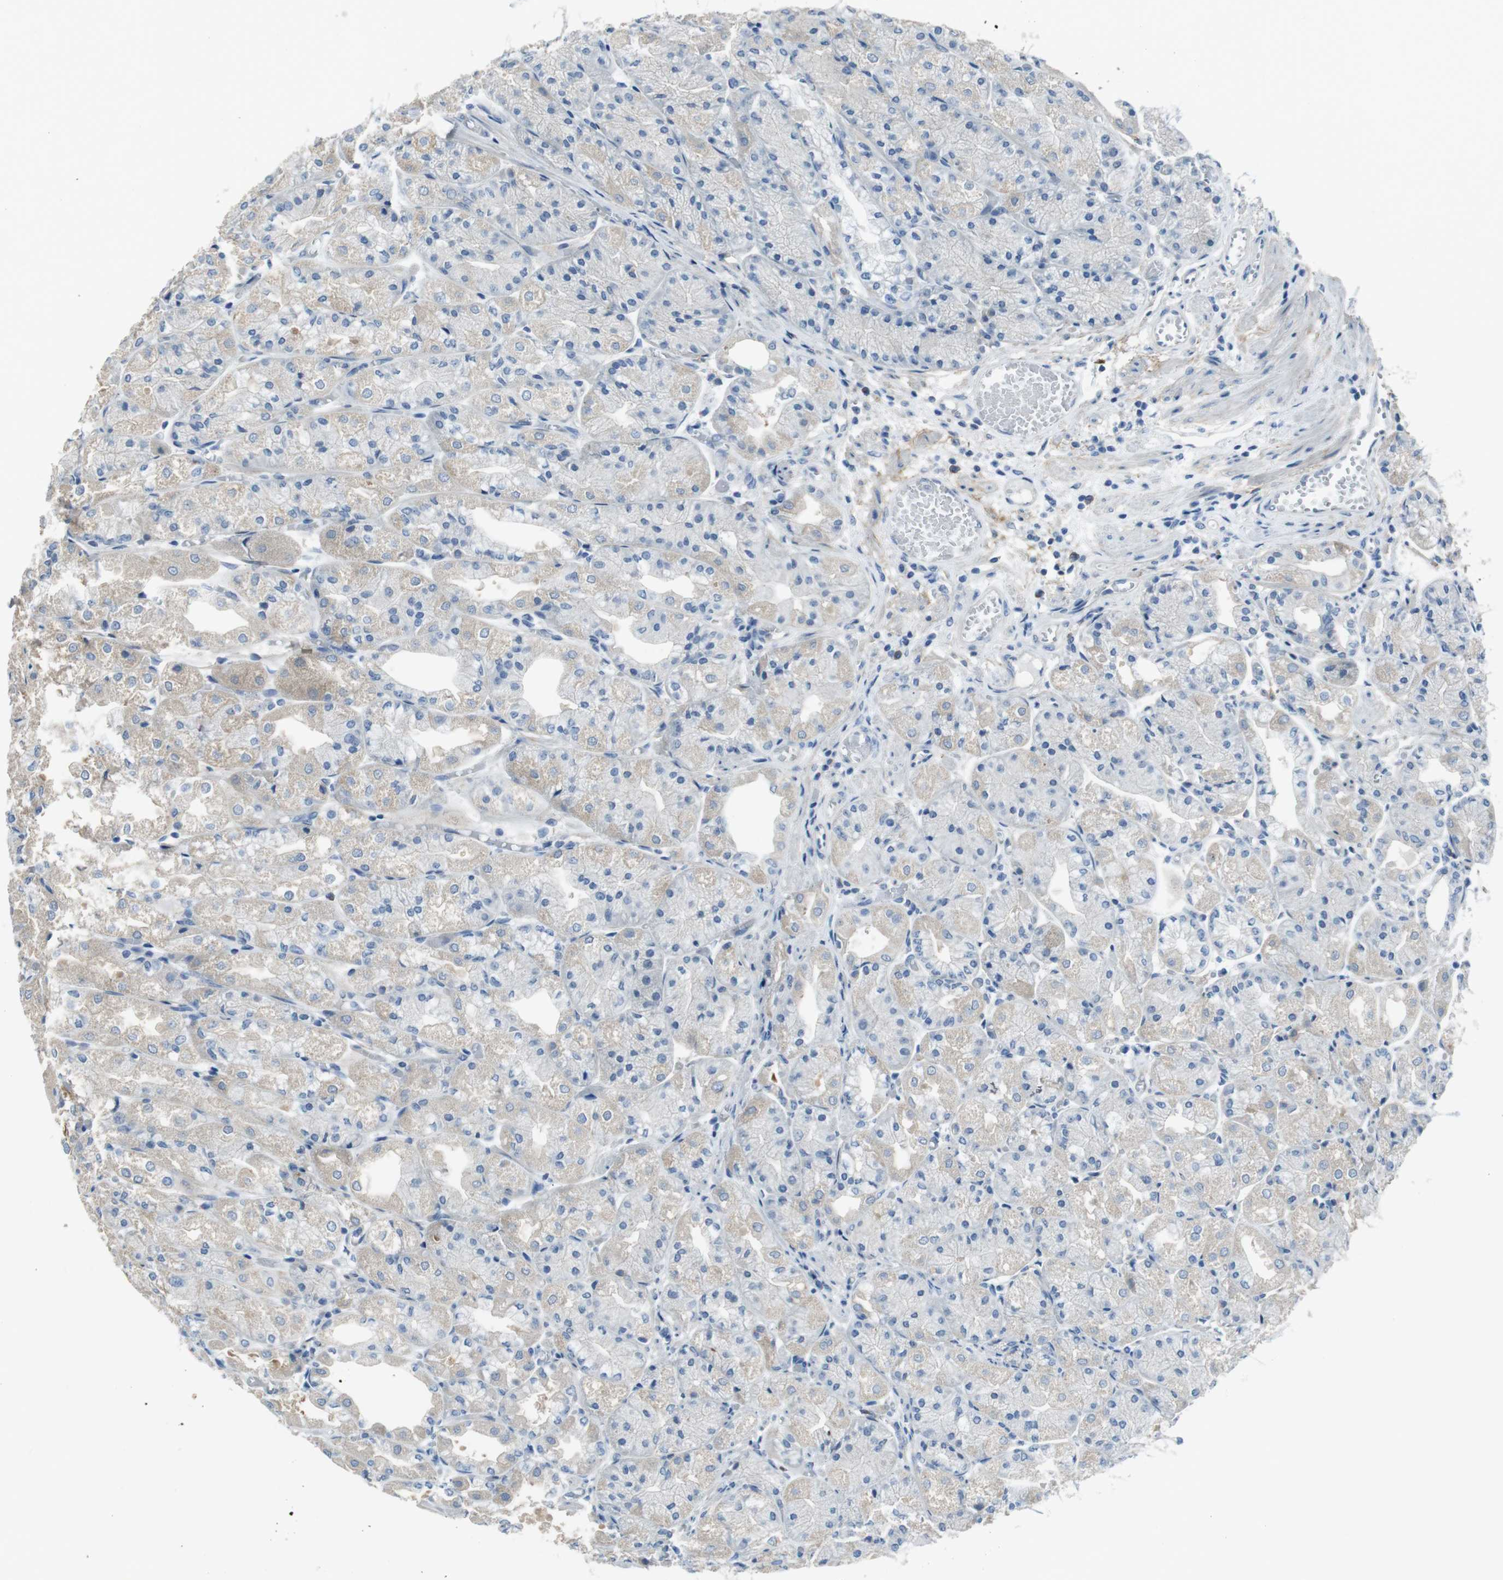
{"staining": {"intensity": "weak", "quantity": "25%-75%", "location": "cytoplasmic/membranous"}, "tissue": "stomach", "cell_type": "Glandular cells", "image_type": "normal", "snomed": [{"axis": "morphology", "description": "Normal tissue, NOS"}, {"axis": "topography", "description": "Stomach, upper"}], "caption": "This is an image of immunohistochemistry (IHC) staining of unremarkable stomach, which shows weak expression in the cytoplasmic/membranous of glandular cells.", "gene": "ENTPD7", "patient": {"sex": "male", "age": 72}}